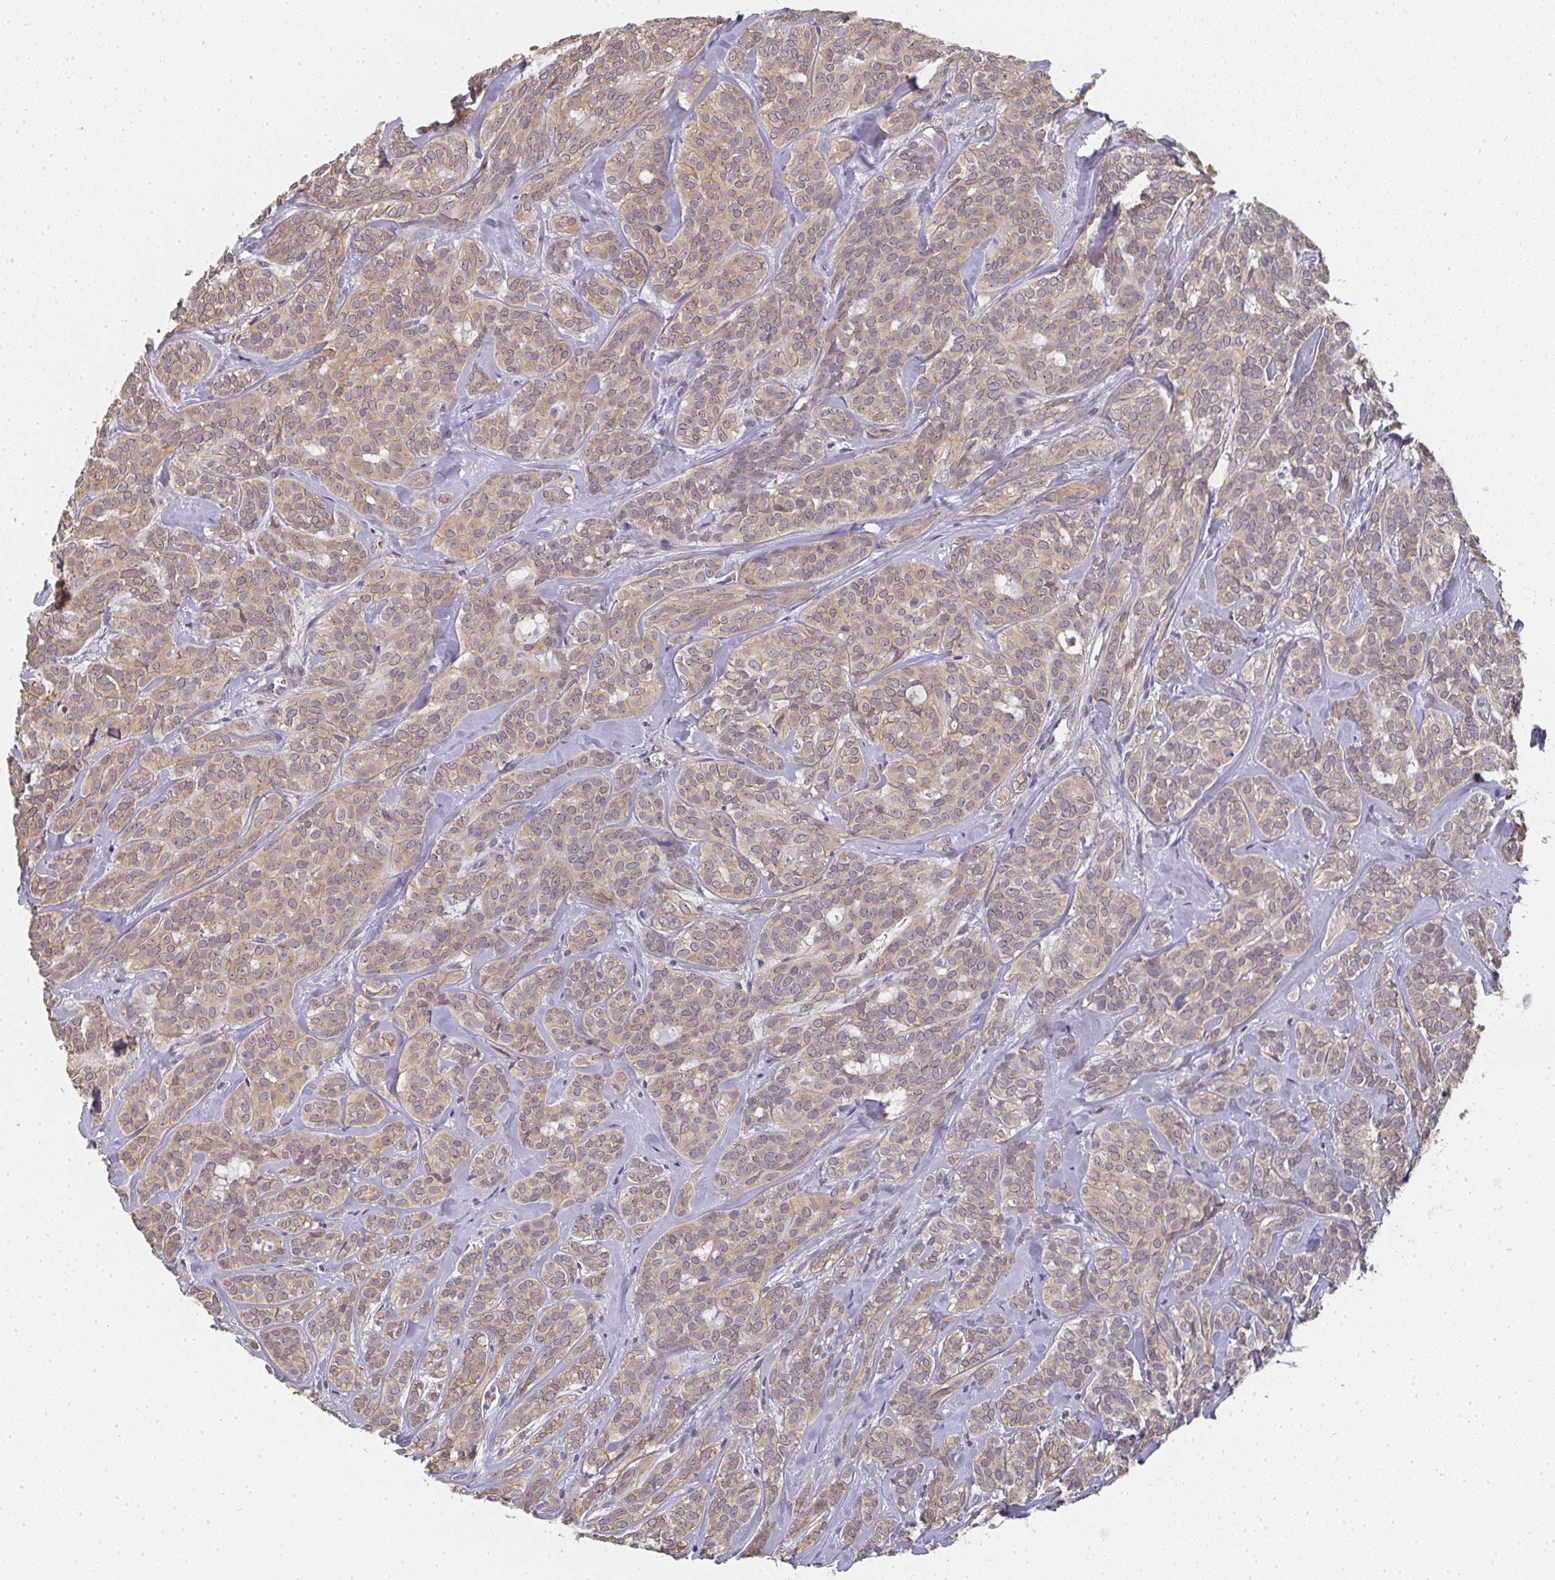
{"staining": {"intensity": "weak", "quantity": ">75%", "location": "cytoplasmic/membranous,nuclear"}, "tissue": "head and neck cancer", "cell_type": "Tumor cells", "image_type": "cancer", "snomed": [{"axis": "morphology", "description": "Adenocarcinoma, NOS"}, {"axis": "topography", "description": "Head-Neck"}], "caption": "IHC histopathology image of adenocarcinoma (head and neck) stained for a protein (brown), which demonstrates low levels of weak cytoplasmic/membranous and nuclear expression in about >75% of tumor cells.", "gene": "SLC35B3", "patient": {"sex": "female", "age": 57}}